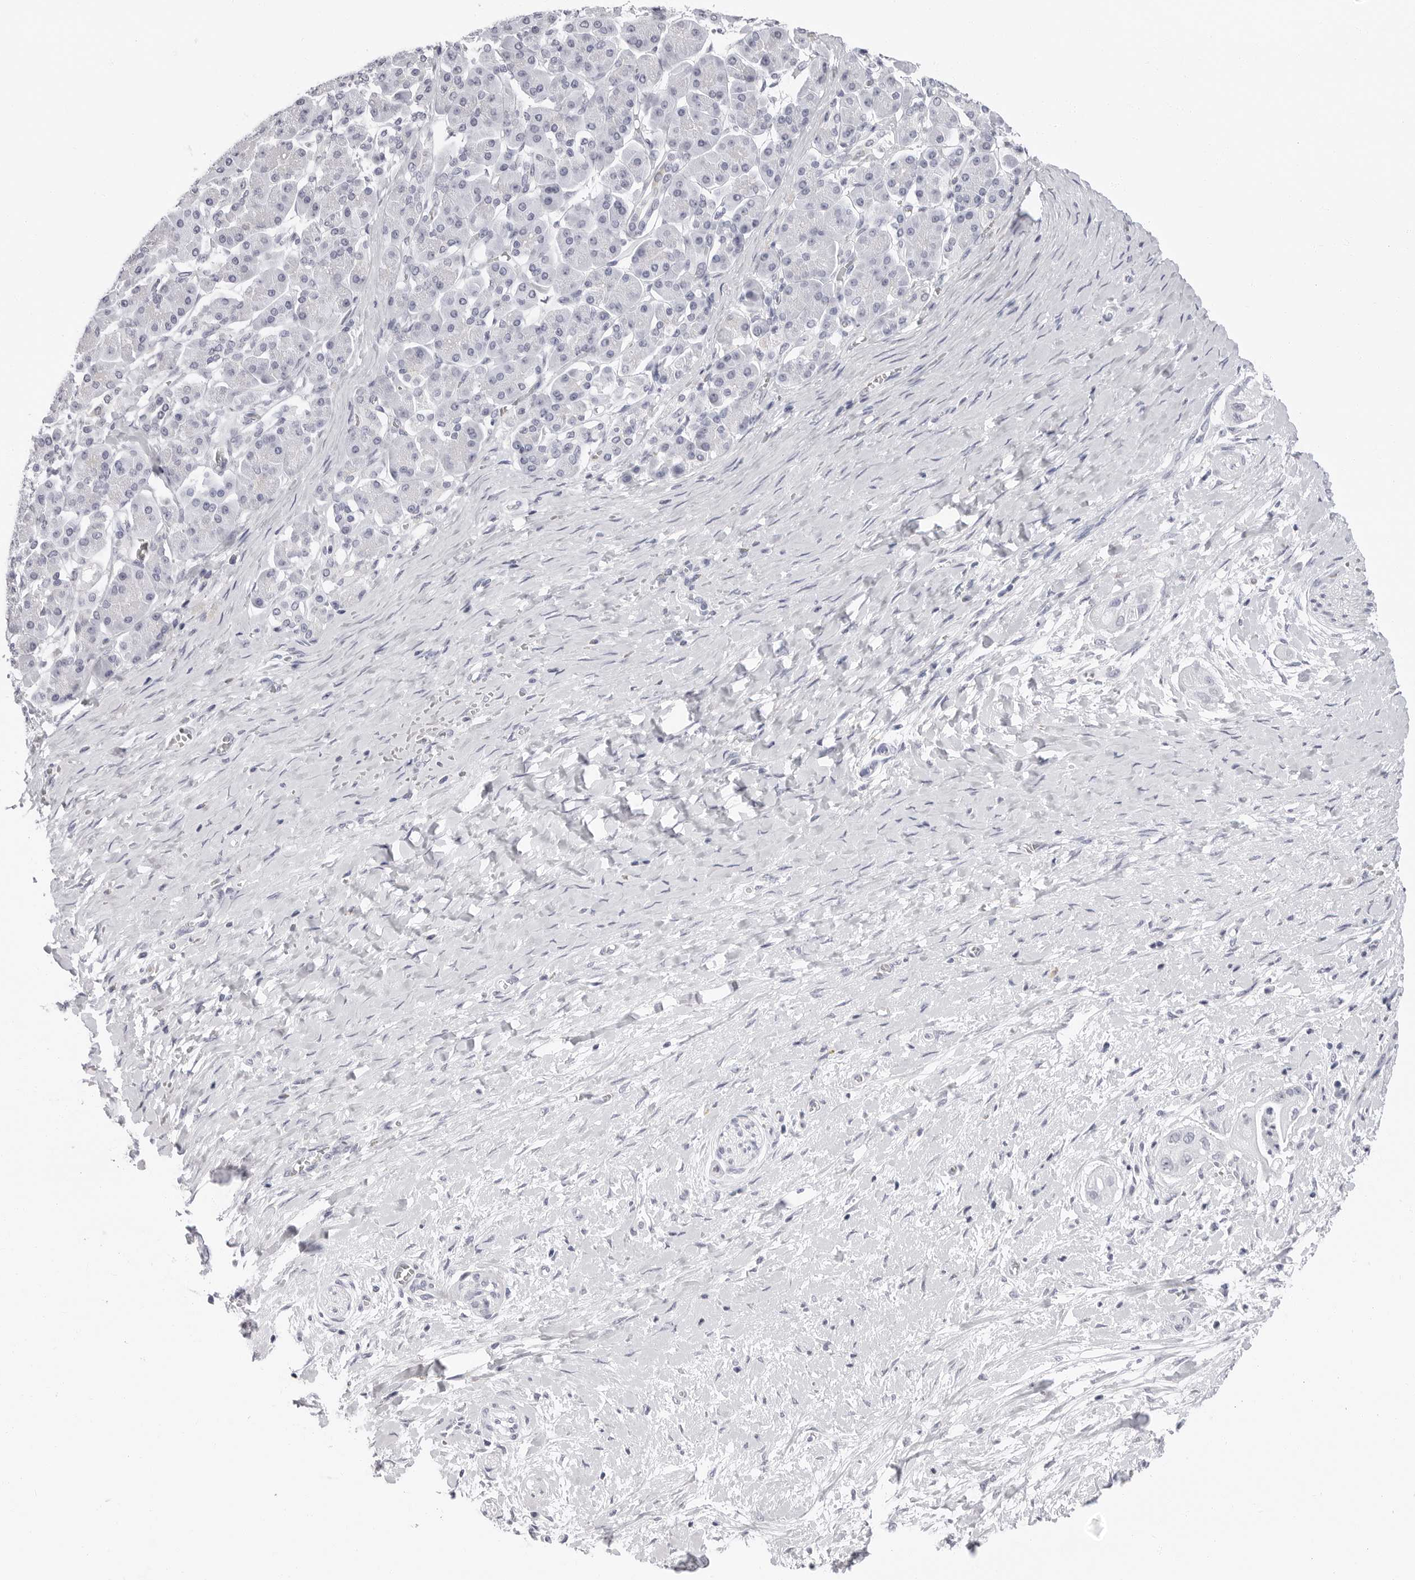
{"staining": {"intensity": "negative", "quantity": "none", "location": "none"}, "tissue": "pancreatic cancer", "cell_type": "Tumor cells", "image_type": "cancer", "snomed": [{"axis": "morphology", "description": "Adenocarcinoma, NOS"}, {"axis": "topography", "description": "Pancreas"}], "caption": "This is an IHC micrograph of pancreatic cancer (adenocarcinoma). There is no positivity in tumor cells.", "gene": "ERICH3", "patient": {"sex": "male", "age": 58}}